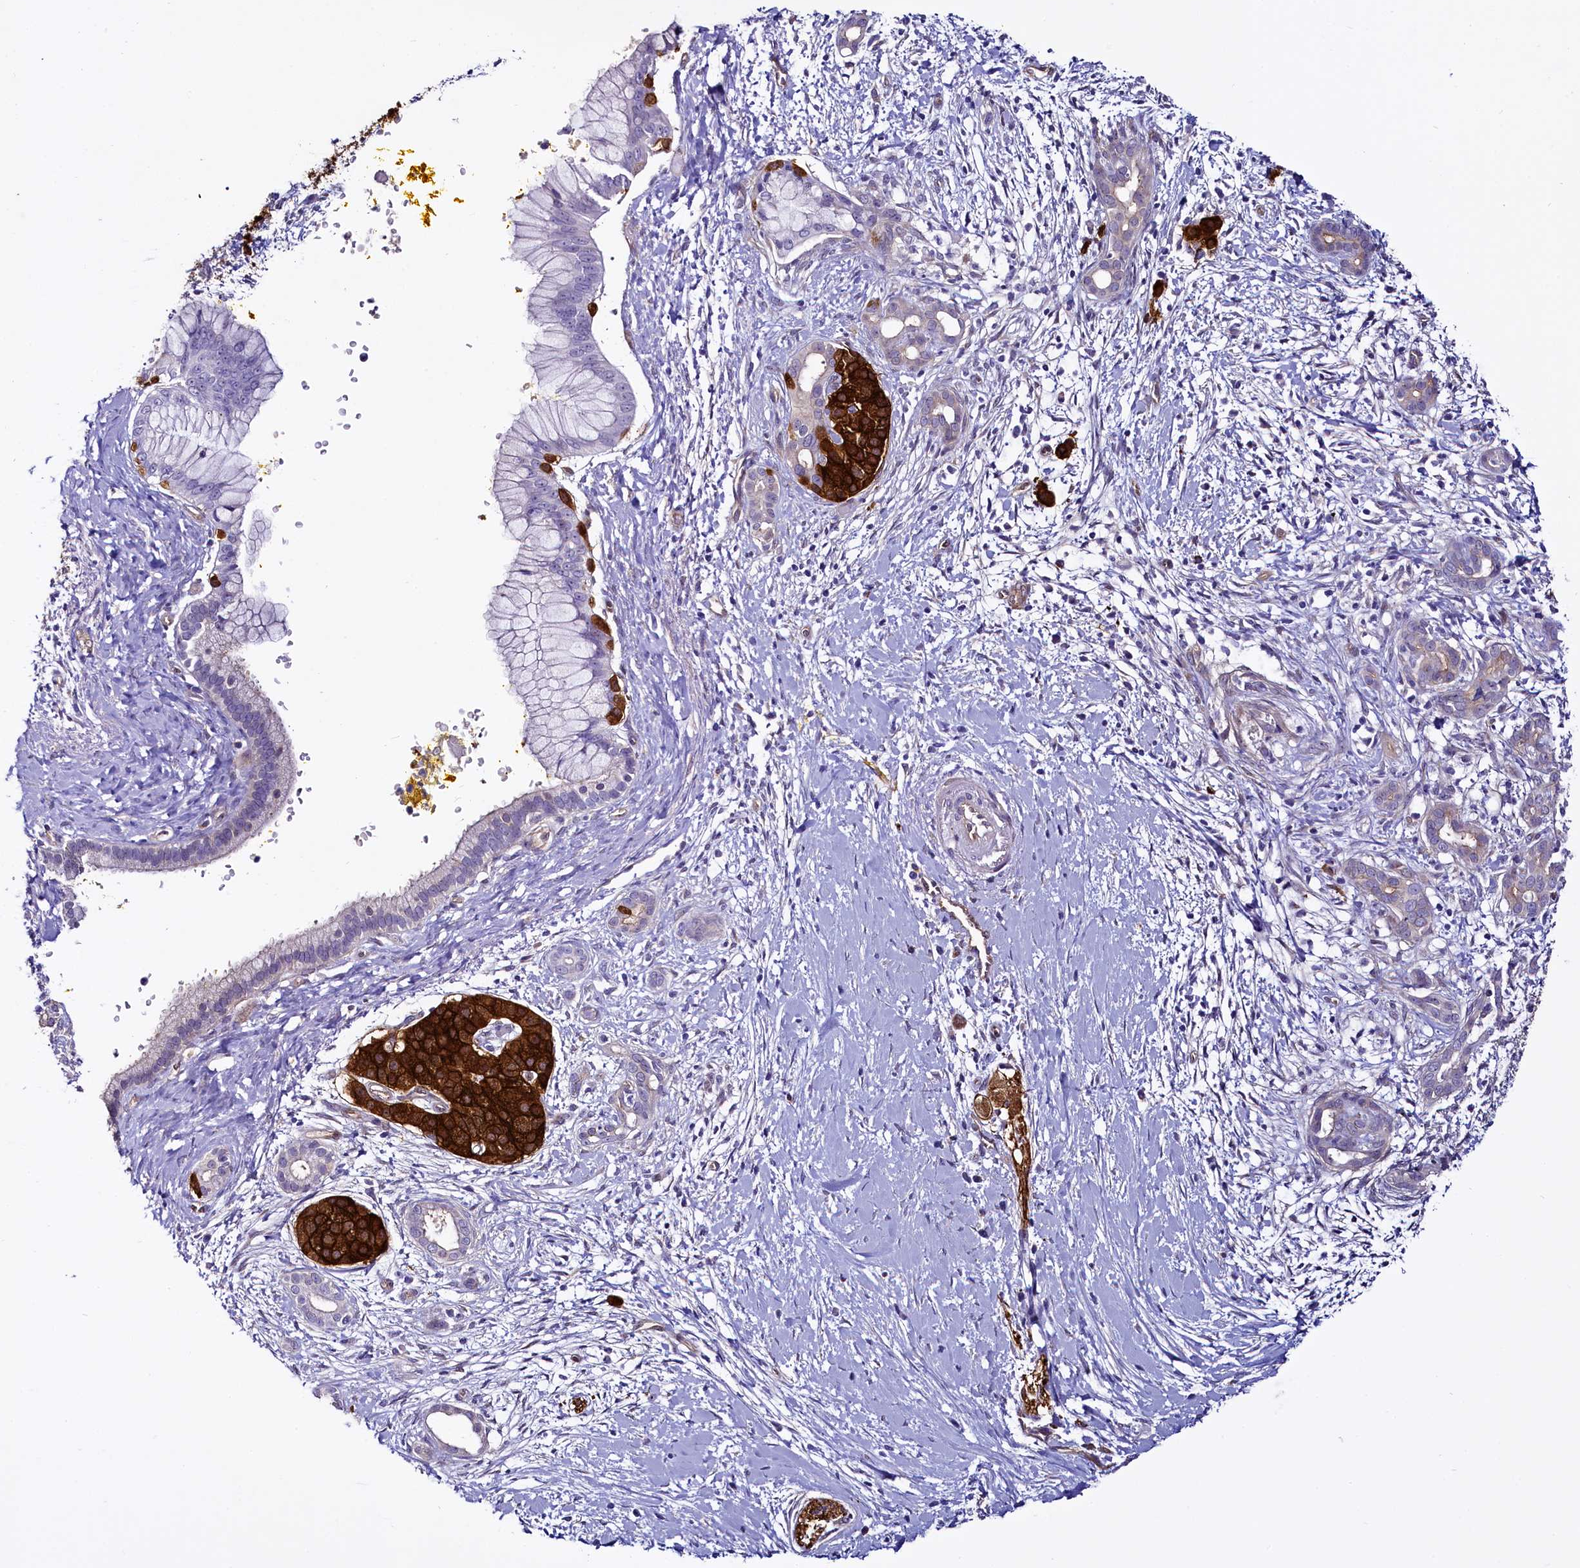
{"staining": {"intensity": "negative", "quantity": "none", "location": "none"}, "tissue": "pancreatic cancer", "cell_type": "Tumor cells", "image_type": "cancer", "snomed": [{"axis": "morphology", "description": "Adenocarcinoma, NOS"}, {"axis": "topography", "description": "Pancreas"}], "caption": "An immunohistochemistry histopathology image of pancreatic cancer is shown. There is no staining in tumor cells of pancreatic cancer.", "gene": "STXBP1", "patient": {"sex": "male", "age": 58}}